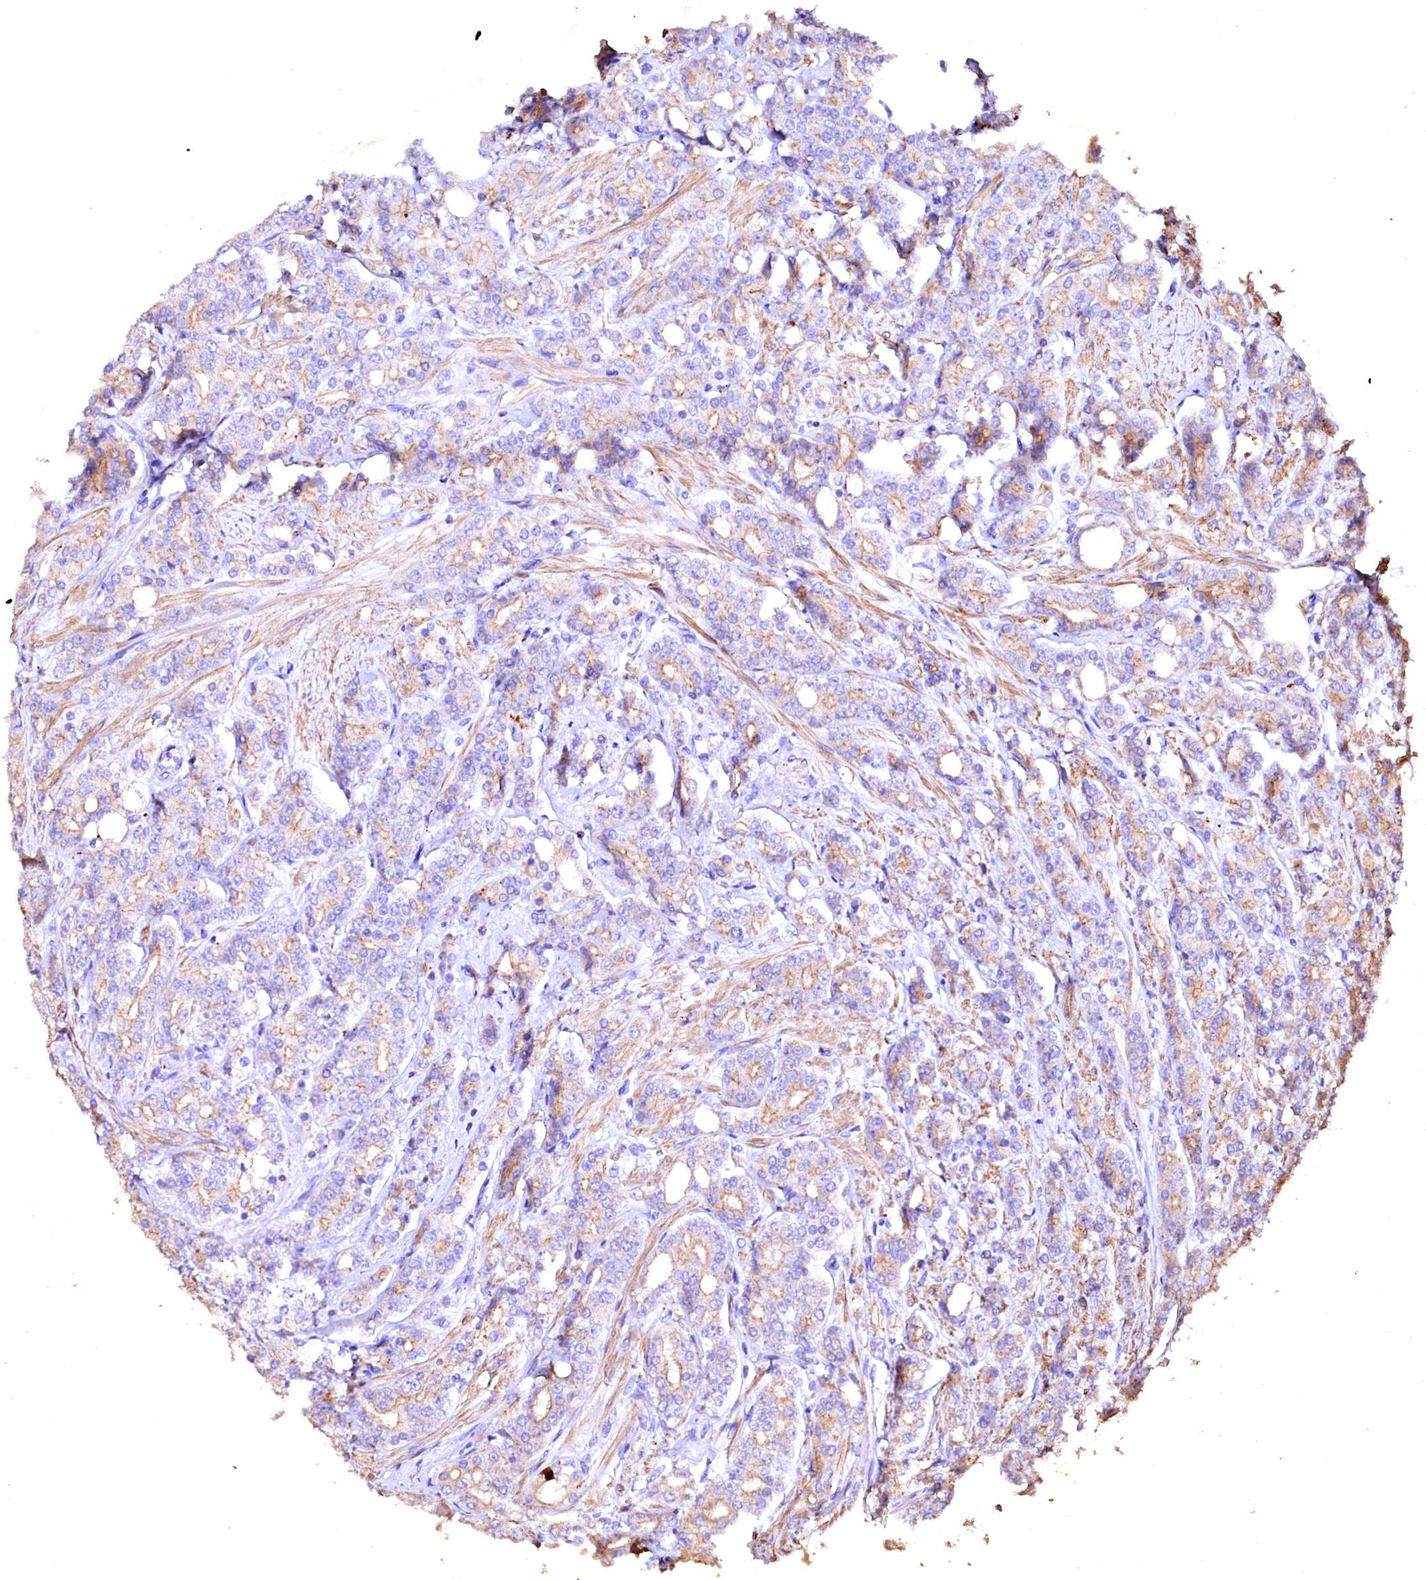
{"staining": {"intensity": "weak", "quantity": "25%-75%", "location": "cytoplasmic/membranous"}, "tissue": "prostate cancer", "cell_type": "Tumor cells", "image_type": "cancer", "snomed": [{"axis": "morphology", "description": "Adenocarcinoma, High grade"}, {"axis": "topography", "description": "Prostate"}], "caption": "An IHC image of tumor tissue is shown. Protein staining in brown shows weak cytoplasmic/membranous positivity in prostate cancer within tumor cells.", "gene": "VPS36", "patient": {"sex": "male", "age": 62}}